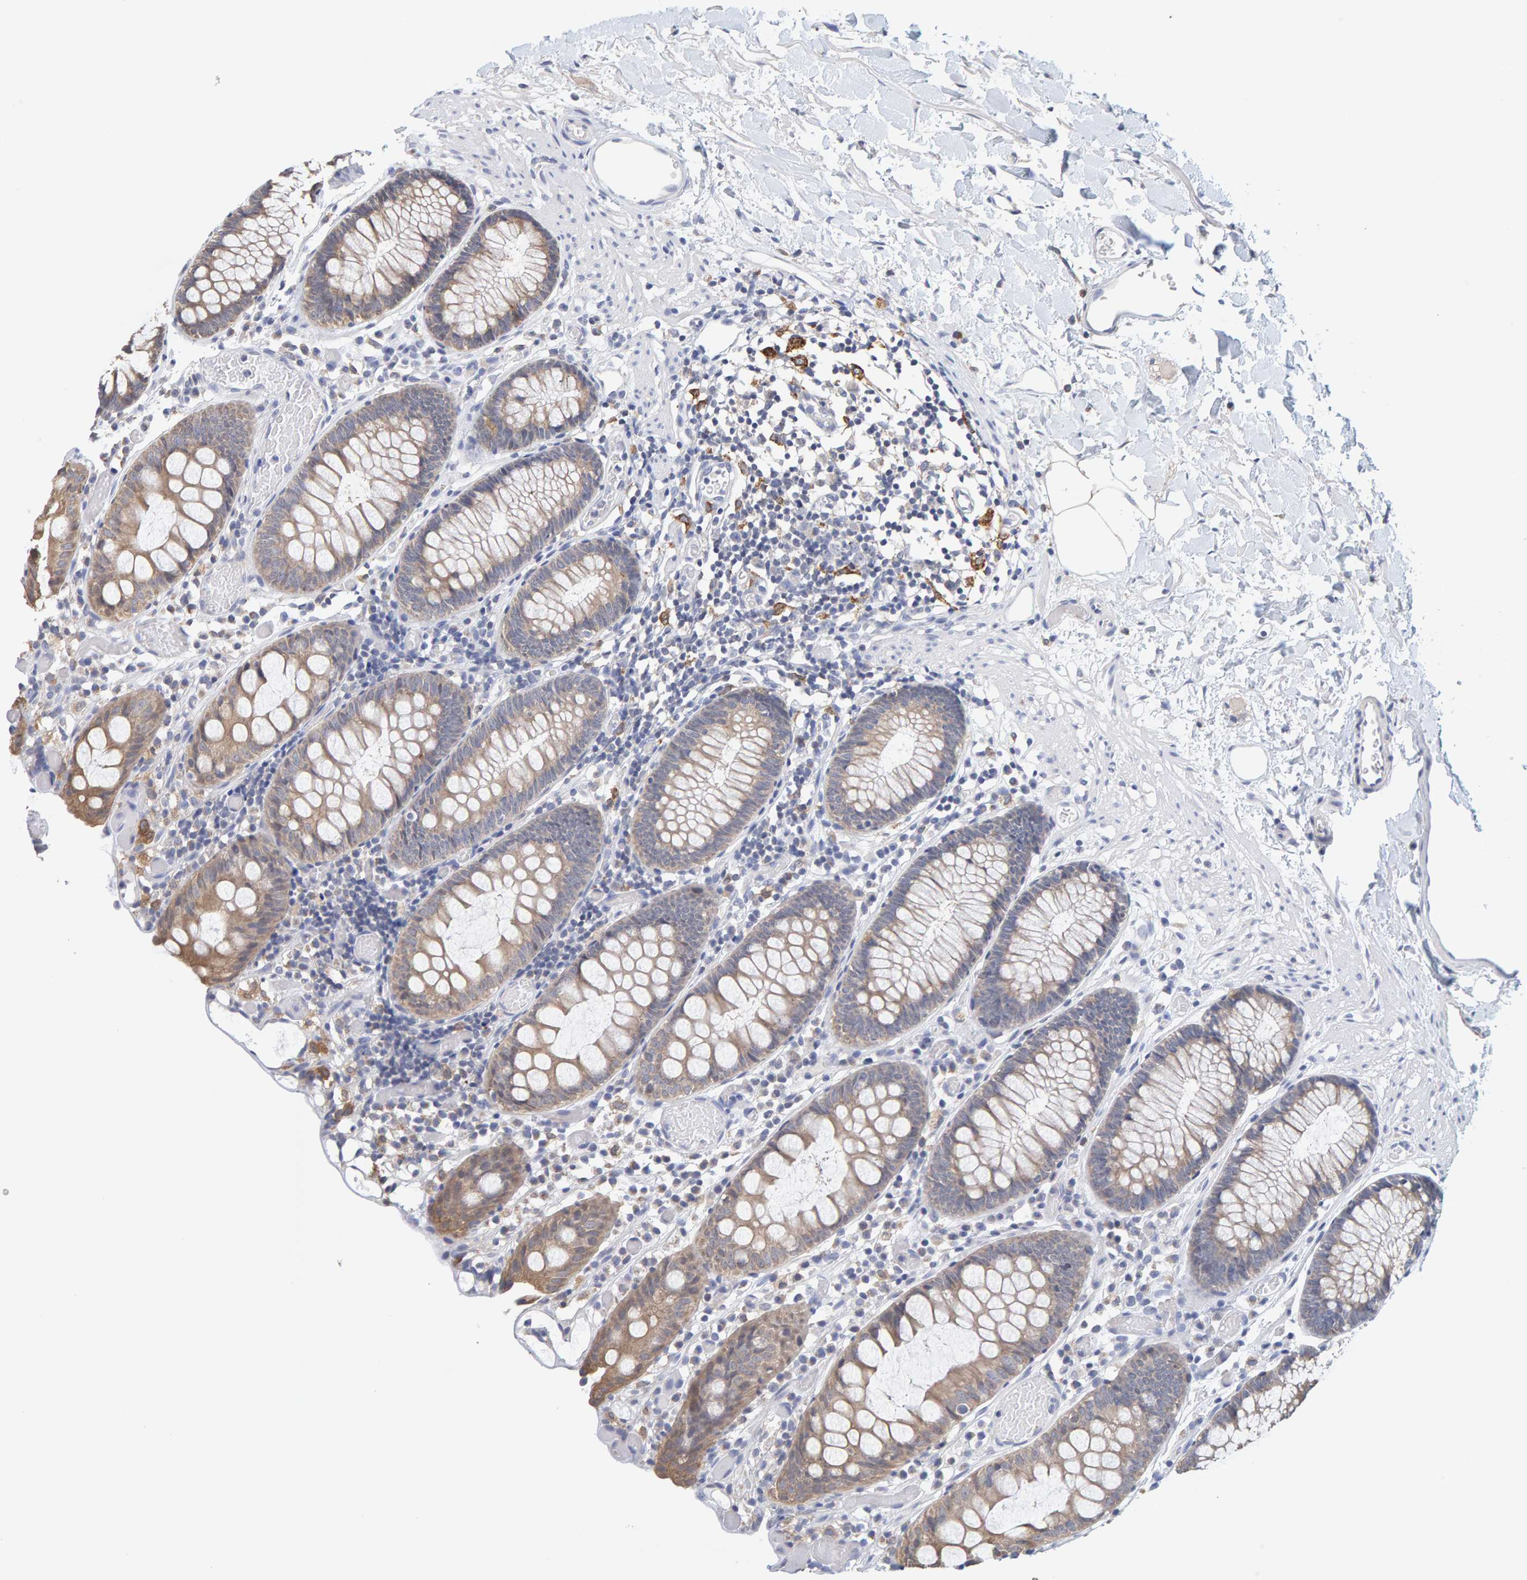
{"staining": {"intensity": "negative", "quantity": "none", "location": "none"}, "tissue": "colon", "cell_type": "Endothelial cells", "image_type": "normal", "snomed": [{"axis": "morphology", "description": "Normal tissue, NOS"}, {"axis": "topography", "description": "Colon"}], "caption": "Endothelial cells show no significant protein positivity in benign colon. (DAB (3,3'-diaminobenzidine) immunohistochemistry (IHC) with hematoxylin counter stain).", "gene": "SGPL1", "patient": {"sex": "male", "age": 14}}